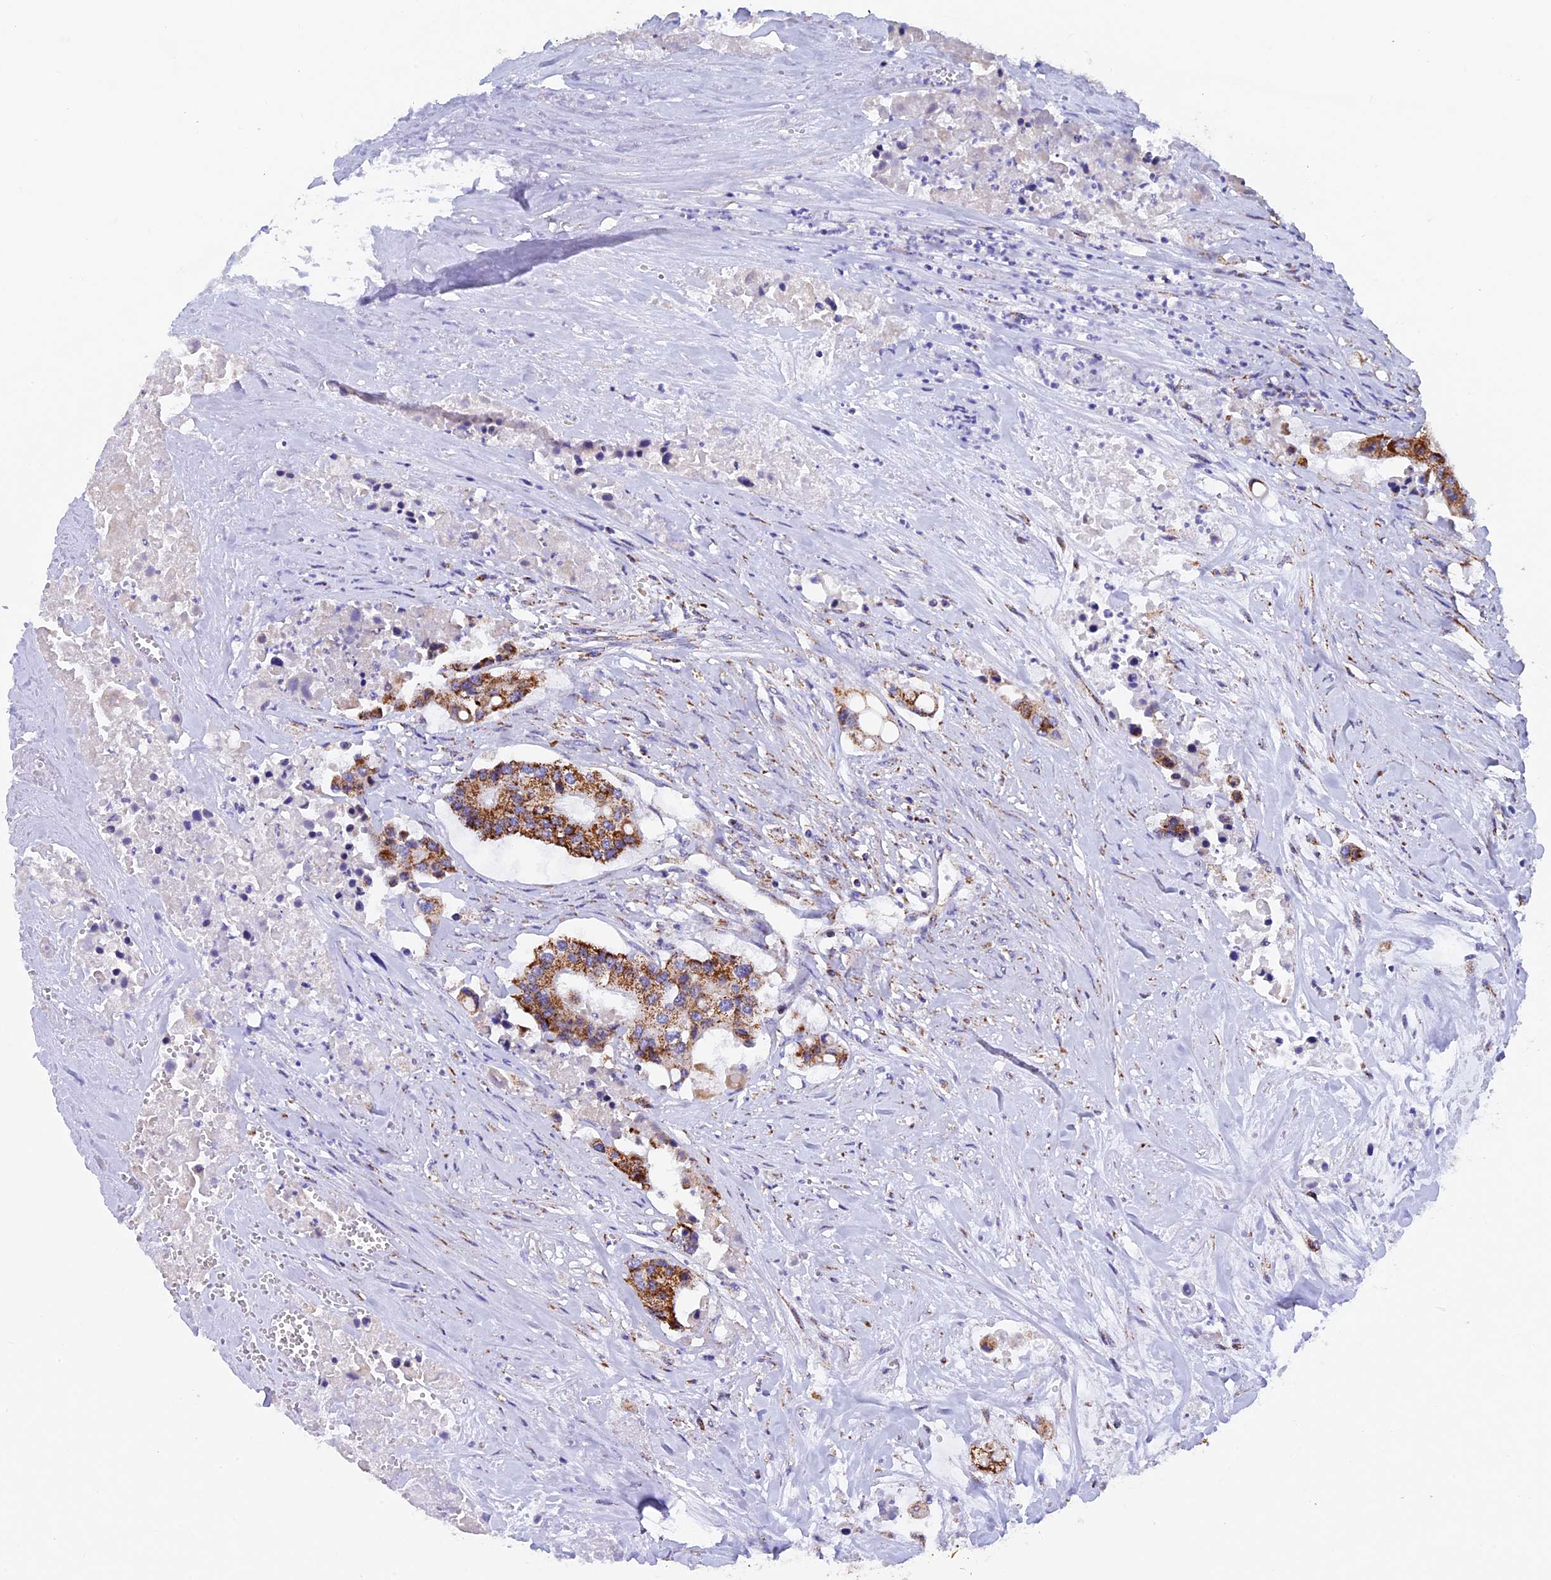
{"staining": {"intensity": "strong", "quantity": ">75%", "location": "cytoplasmic/membranous"}, "tissue": "colorectal cancer", "cell_type": "Tumor cells", "image_type": "cancer", "snomed": [{"axis": "morphology", "description": "Adenocarcinoma, NOS"}, {"axis": "topography", "description": "Colon"}], "caption": "Approximately >75% of tumor cells in human colorectal adenocarcinoma display strong cytoplasmic/membranous protein expression as visualized by brown immunohistochemical staining.", "gene": "SLC8B1", "patient": {"sex": "male", "age": 77}}